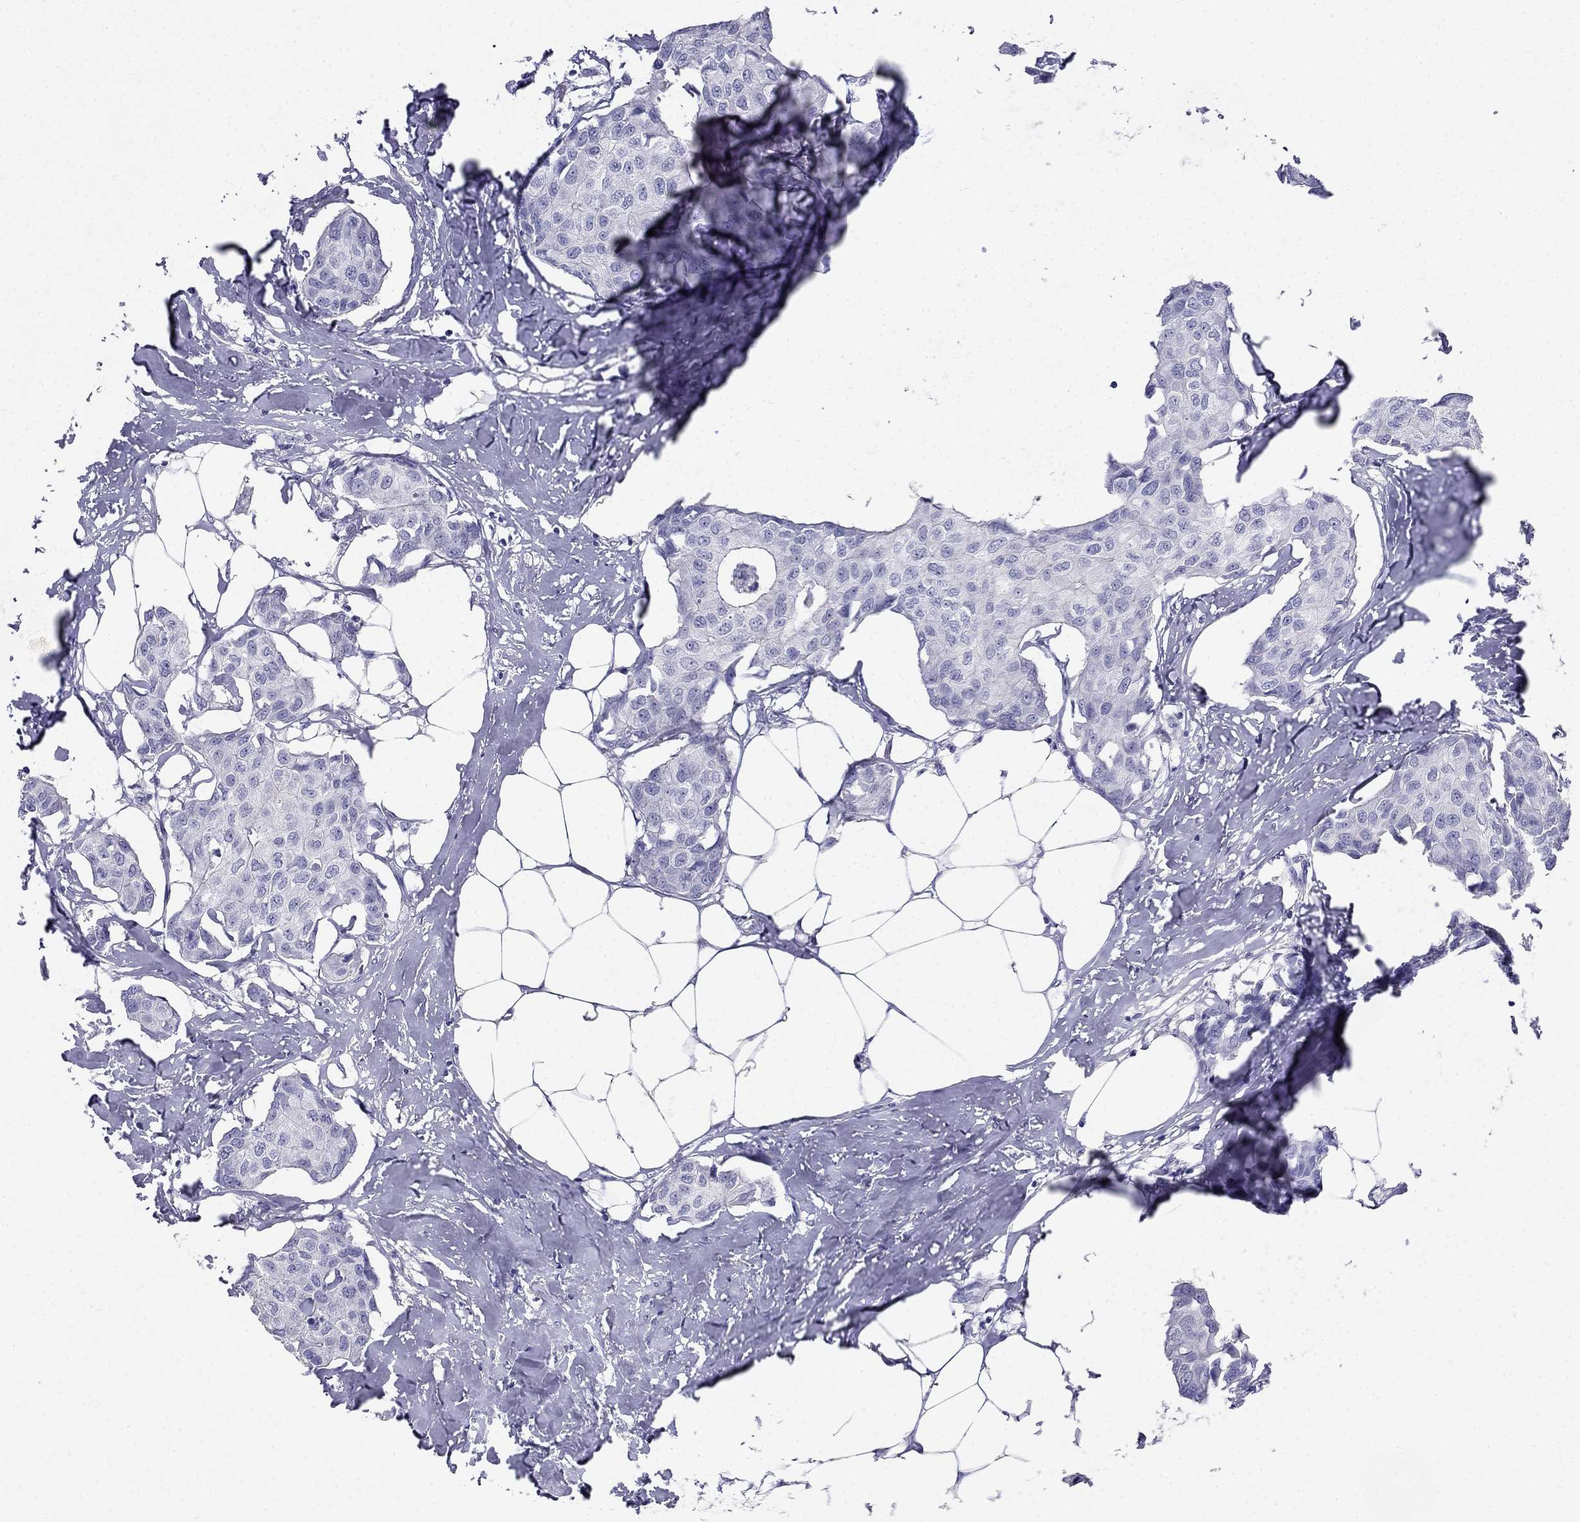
{"staining": {"intensity": "negative", "quantity": "none", "location": "none"}, "tissue": "breast cancer", "cell_type": "Tumor cells", "image_type": "cancer", "snomed": [{"axis": "morphology", "description": "Duct carcinoma"}, {"axis": "topography", "description": "Breast"}], "caption": "Immunohistochemical staining of human breast invasive ductal carcinoma demonstrates no significant positivity in tumor cells. (Brightfield microscopy of DAB (3,3'-diaminobenzidine) immunohistochemistry at high magnification).", "gene": "RFLNA", "patient": {"sex": "female", "age": 80}}